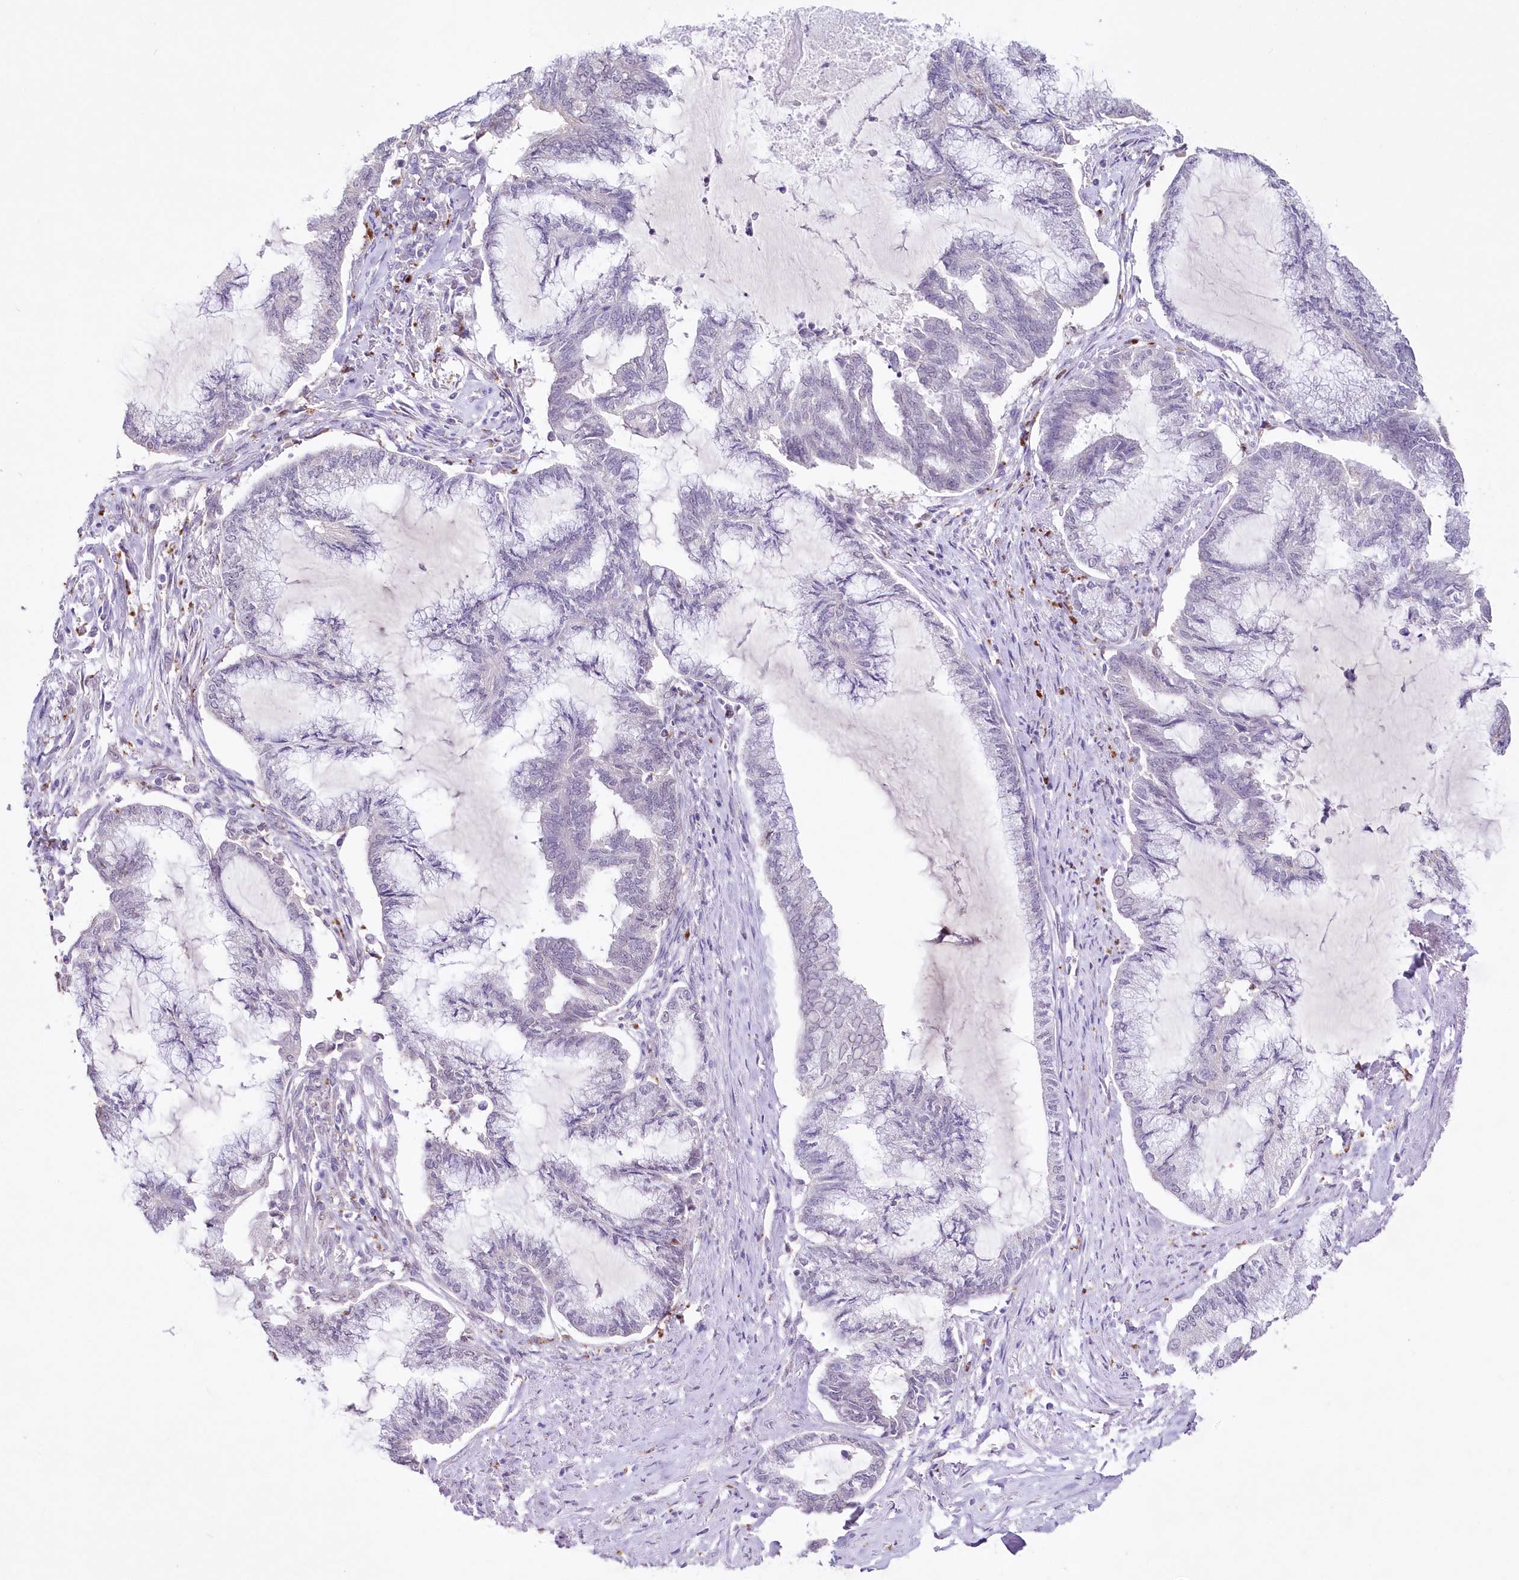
{"staining": {"intensity": "negative", "quantity": "none", "location": "none"}, "tissue": "endometrial cancer", "cell_type": "Tumor cells", "image_type": "cancer", "snomed": [{"axis": "morphology", "description": "Adenocarcinoma, NOS"}, {"axis": "topography", "description": "Endometrium"}], "caption": "Photomicrograph shows no significant protein expression in tumor cells of endometrial cancer. (DAB (3,3'-diaminobenzidine) immunohistochemistry visualized using brightfield microscopy, high magnification).", "gene": "RBM27", "patient": {"sex": "female", "age": 86}}